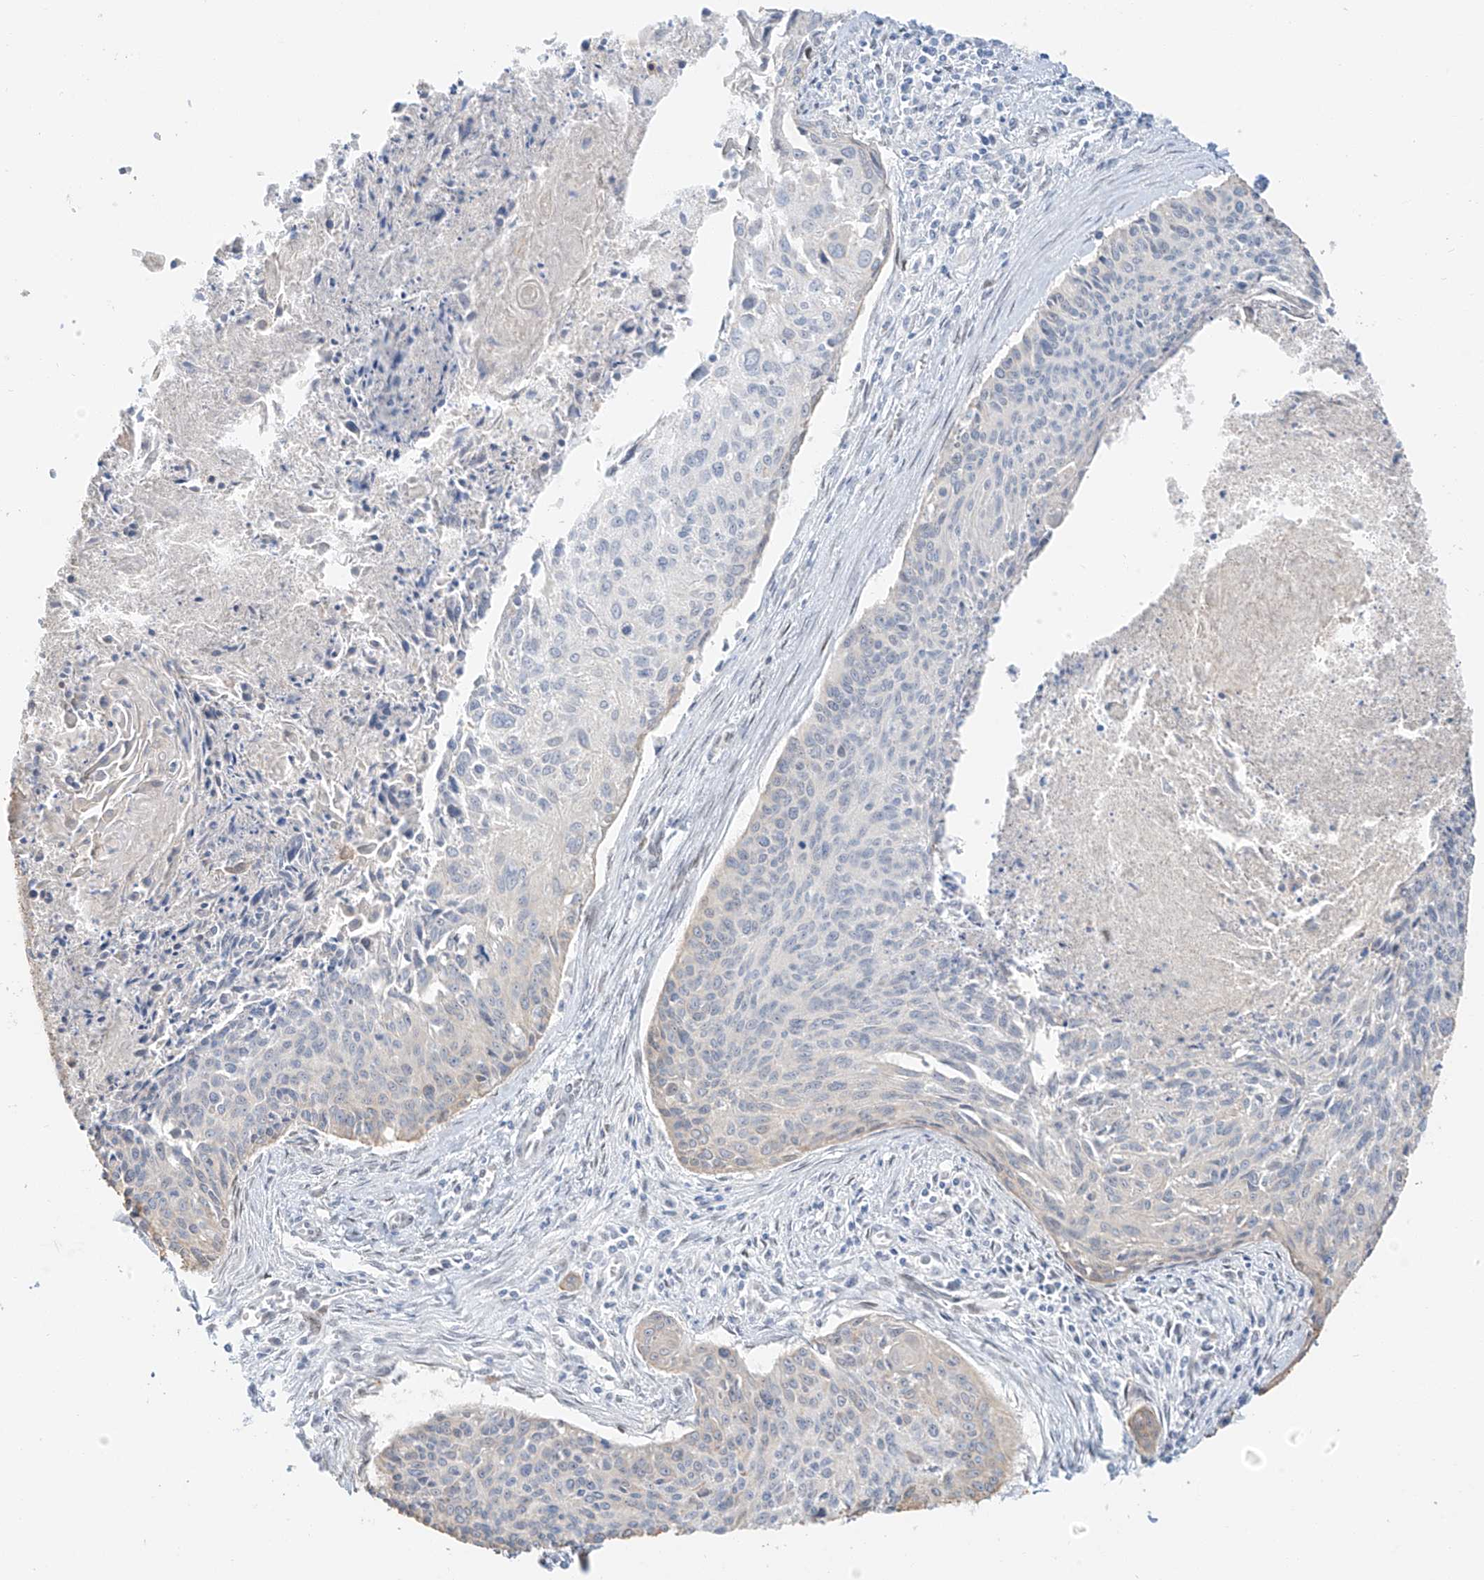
{"staining": {"intensity": "negative", "quantity": "none", "location": "none"}, "tissue": "cervical cancer", "cell_type": "Tumor cells", "image_type": "cancer", "snomed": [{"axis": "morphology", "description": "Squamous cell carcinoma, NOS"}, {"axis": "topography", "description": "Cervix"}], "caption": "Tumor cells are negative for protein expression in human cervical squamous cell carcinoma.", "gene": "ZNF774", "patient": {"sex": "female", "age": 55}}